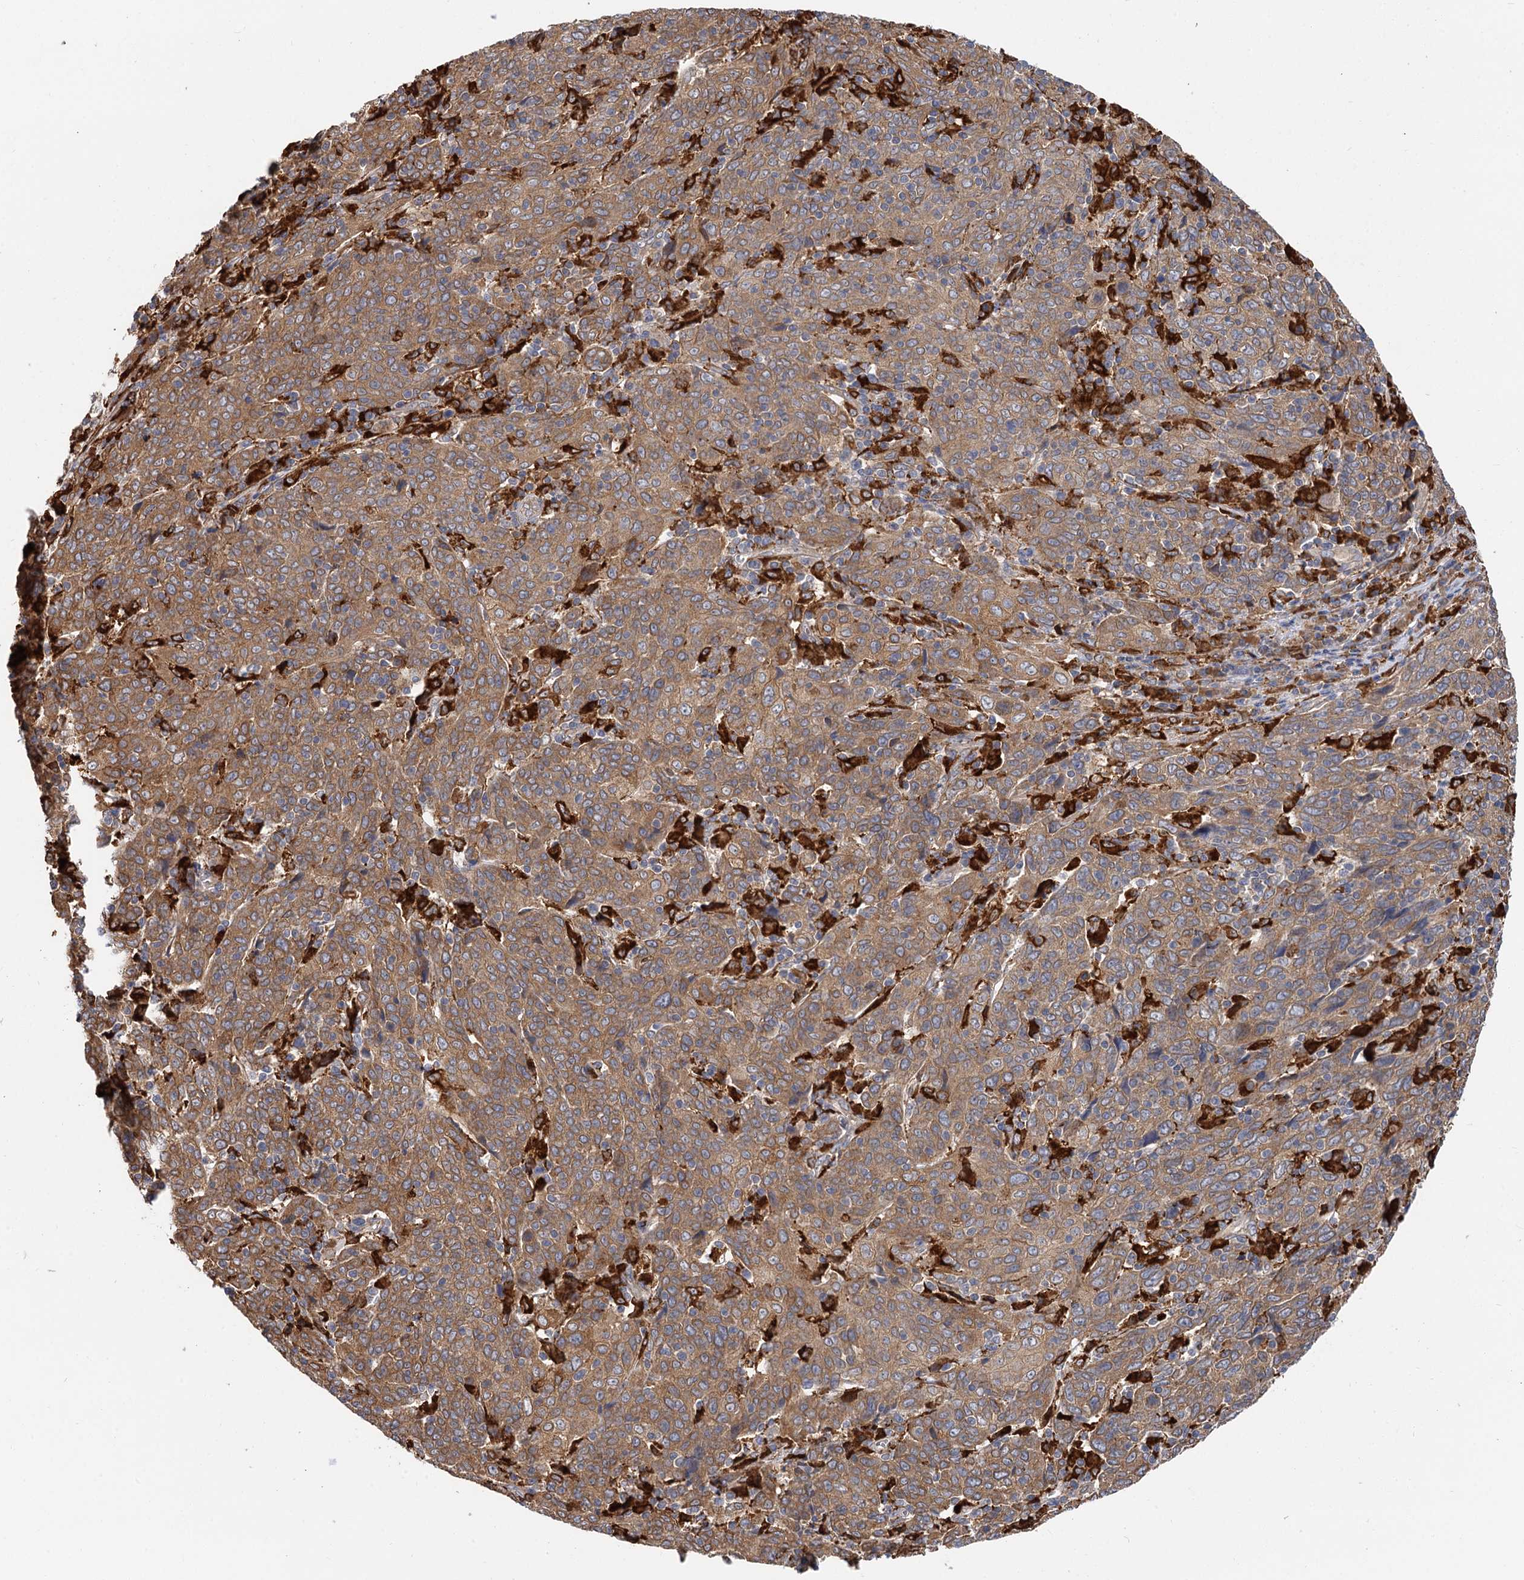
{"staining": {"intensity": "moderate", "quantity": ">75%", "location": "cytoplasmic/membranous"}, "tissue": "cervical cancer", "cell_type": "Tumor cells", "image_type": "cancer", "snomed": [{"axis": "morphology", "description": "Squamous cell carcinoma, NOS"}, {"axis": "topography", "description": "Cervix"}], "caption": "Tumor cells reveal medium levels of moderate cytoplasmic/membranous positivity in approximately >75% of cells in squamous cell carcinoma (cervical).", "gene": "PPIP5K2", "patient": {"sex": "female", "age": 67}}